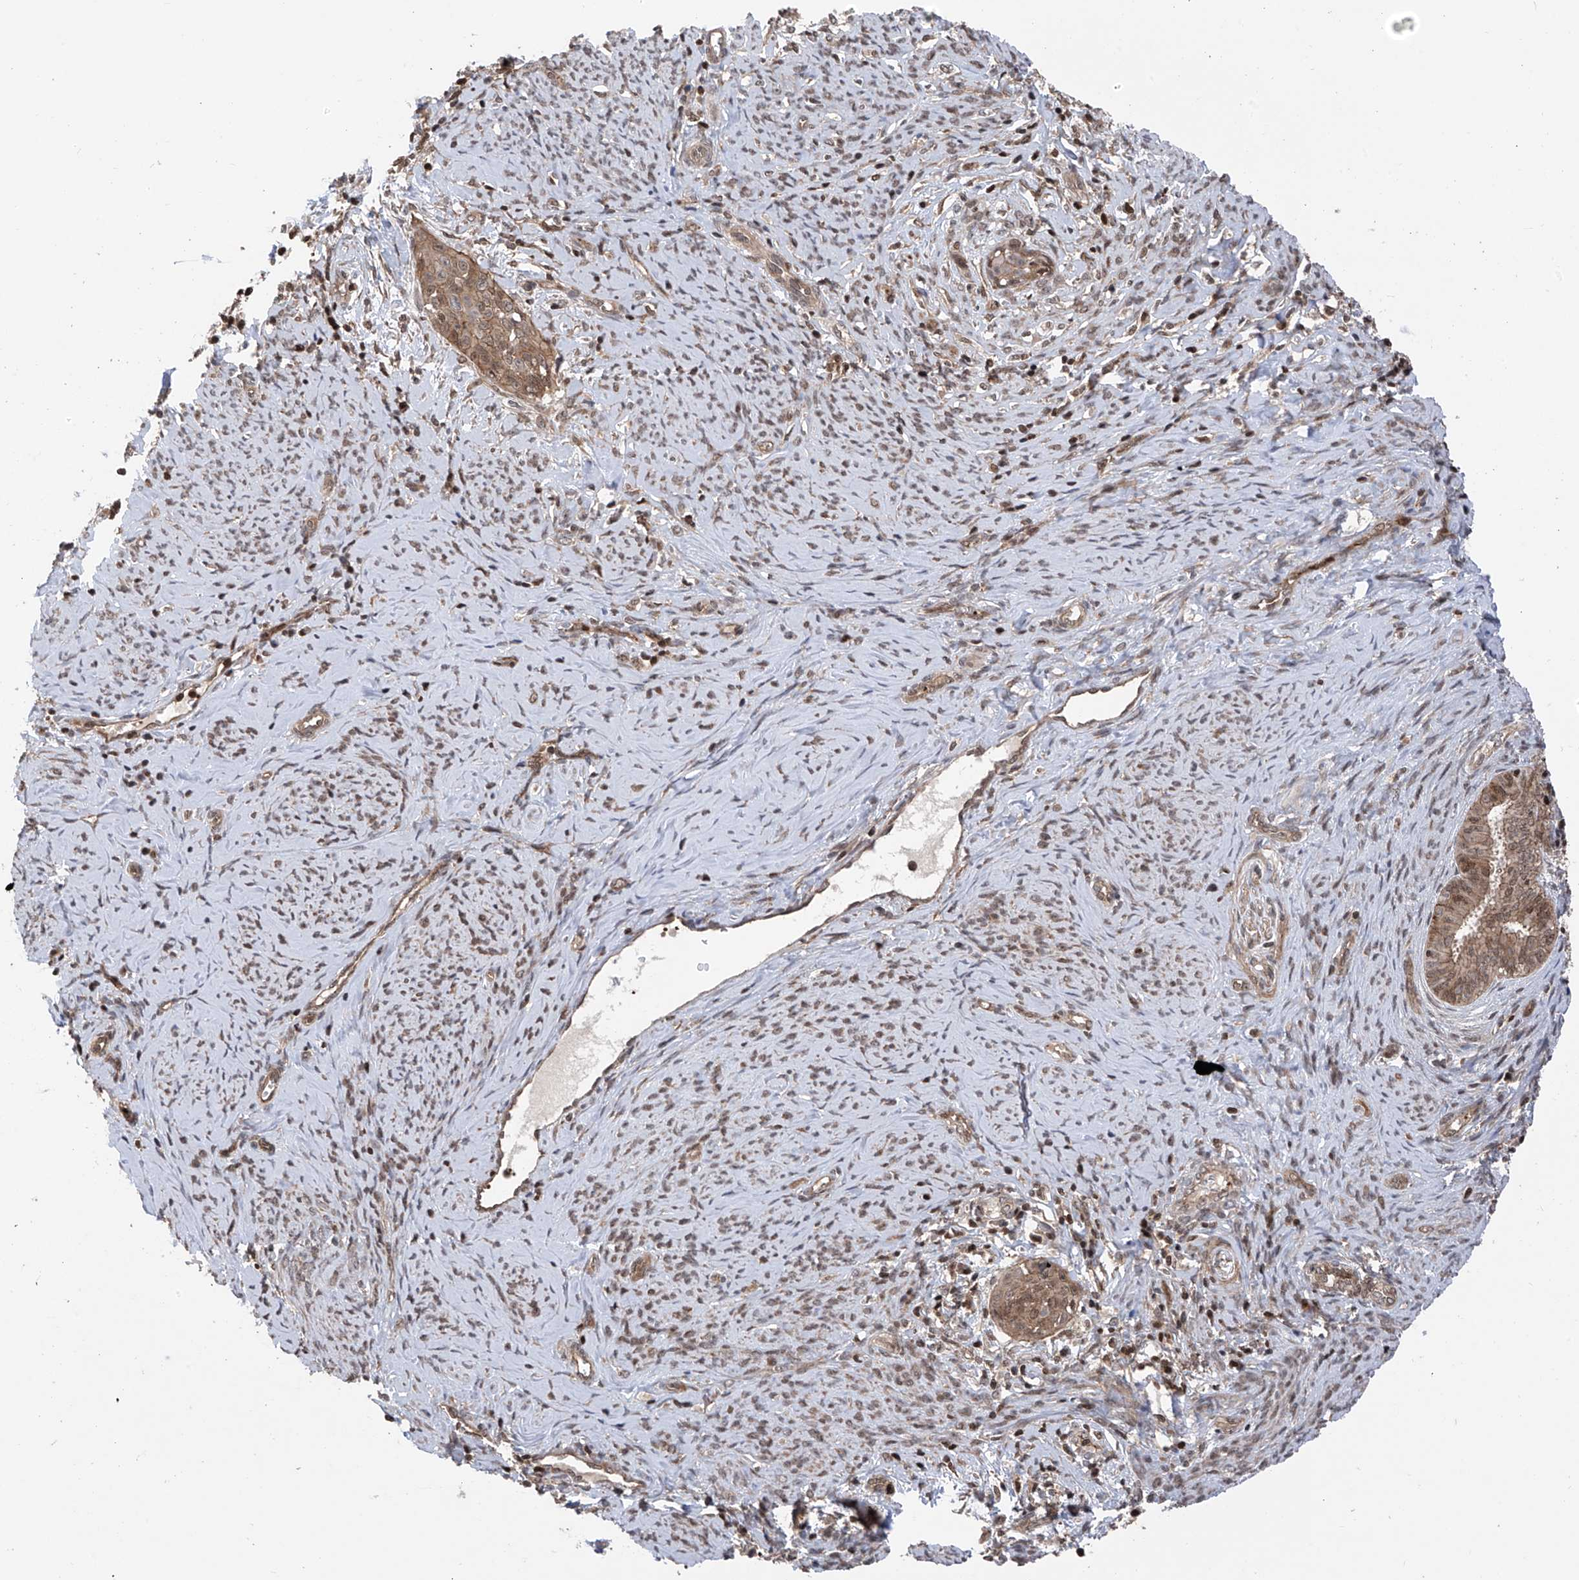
{"staining": {"intensity": "moderate", "quantity": ">75%", "location": "cytoplasmic/membranous,nuclear"}, "tissue": "cervical cancer", "cell_type": "Tumor cells", "image_type": "cancer", "snomed": [{"axis": "morphology", "description": "Squamous cell carcinoma, NOS"}, {"axis": "topography", "description": "Cervix"}], "caption": "Protein expression analysis of cervical cancer reveals moderate cytoplasmic/membranous and nuclear staining in about >75% of tumor cells.", "gene": "DNAJC9", "patient": {"sex": "female", "age": 33}}